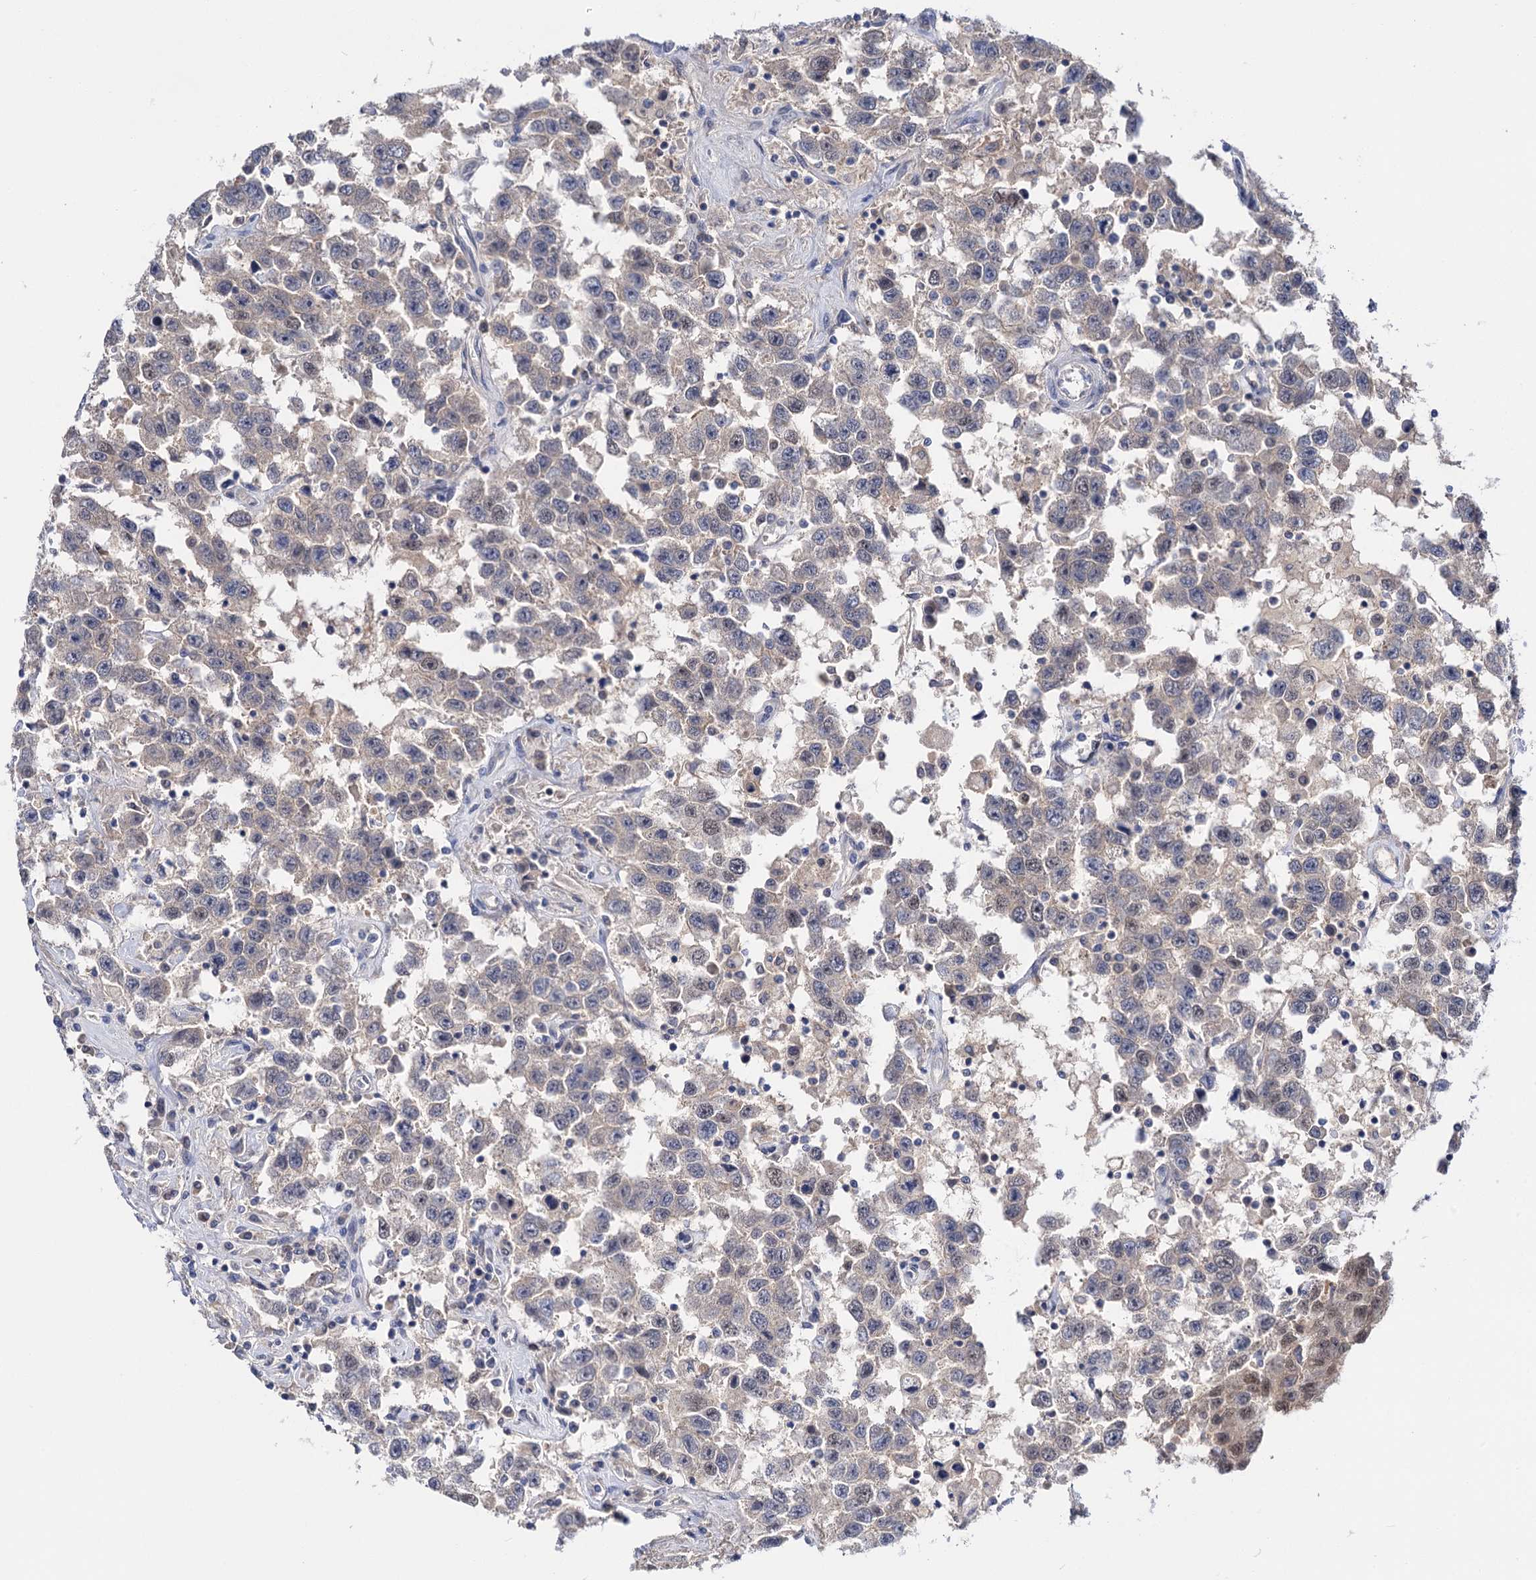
{"staining": {"intensity": "negative", "quantity": "none", "location": "none"}, "tissue": "testis cancer", "cell_type": "Tumor cells", "image_type": "cancer", "snomed": [{"axis": "morphology", "description": "Seminoma, NOS"}, {"axis": "topography", "description": "Testis"}], "caption": "IHC histopathology image of testis cancer (seminoma) stained for a protein (brown), which shows no expression in tumor cells. (DAB (3,3'-diaminobenzidine) immunohistochemistry (IHC) with hematoxylin counter stain).", "gene": "NEK10", "patient": {"sex": "male", "age": 41}}